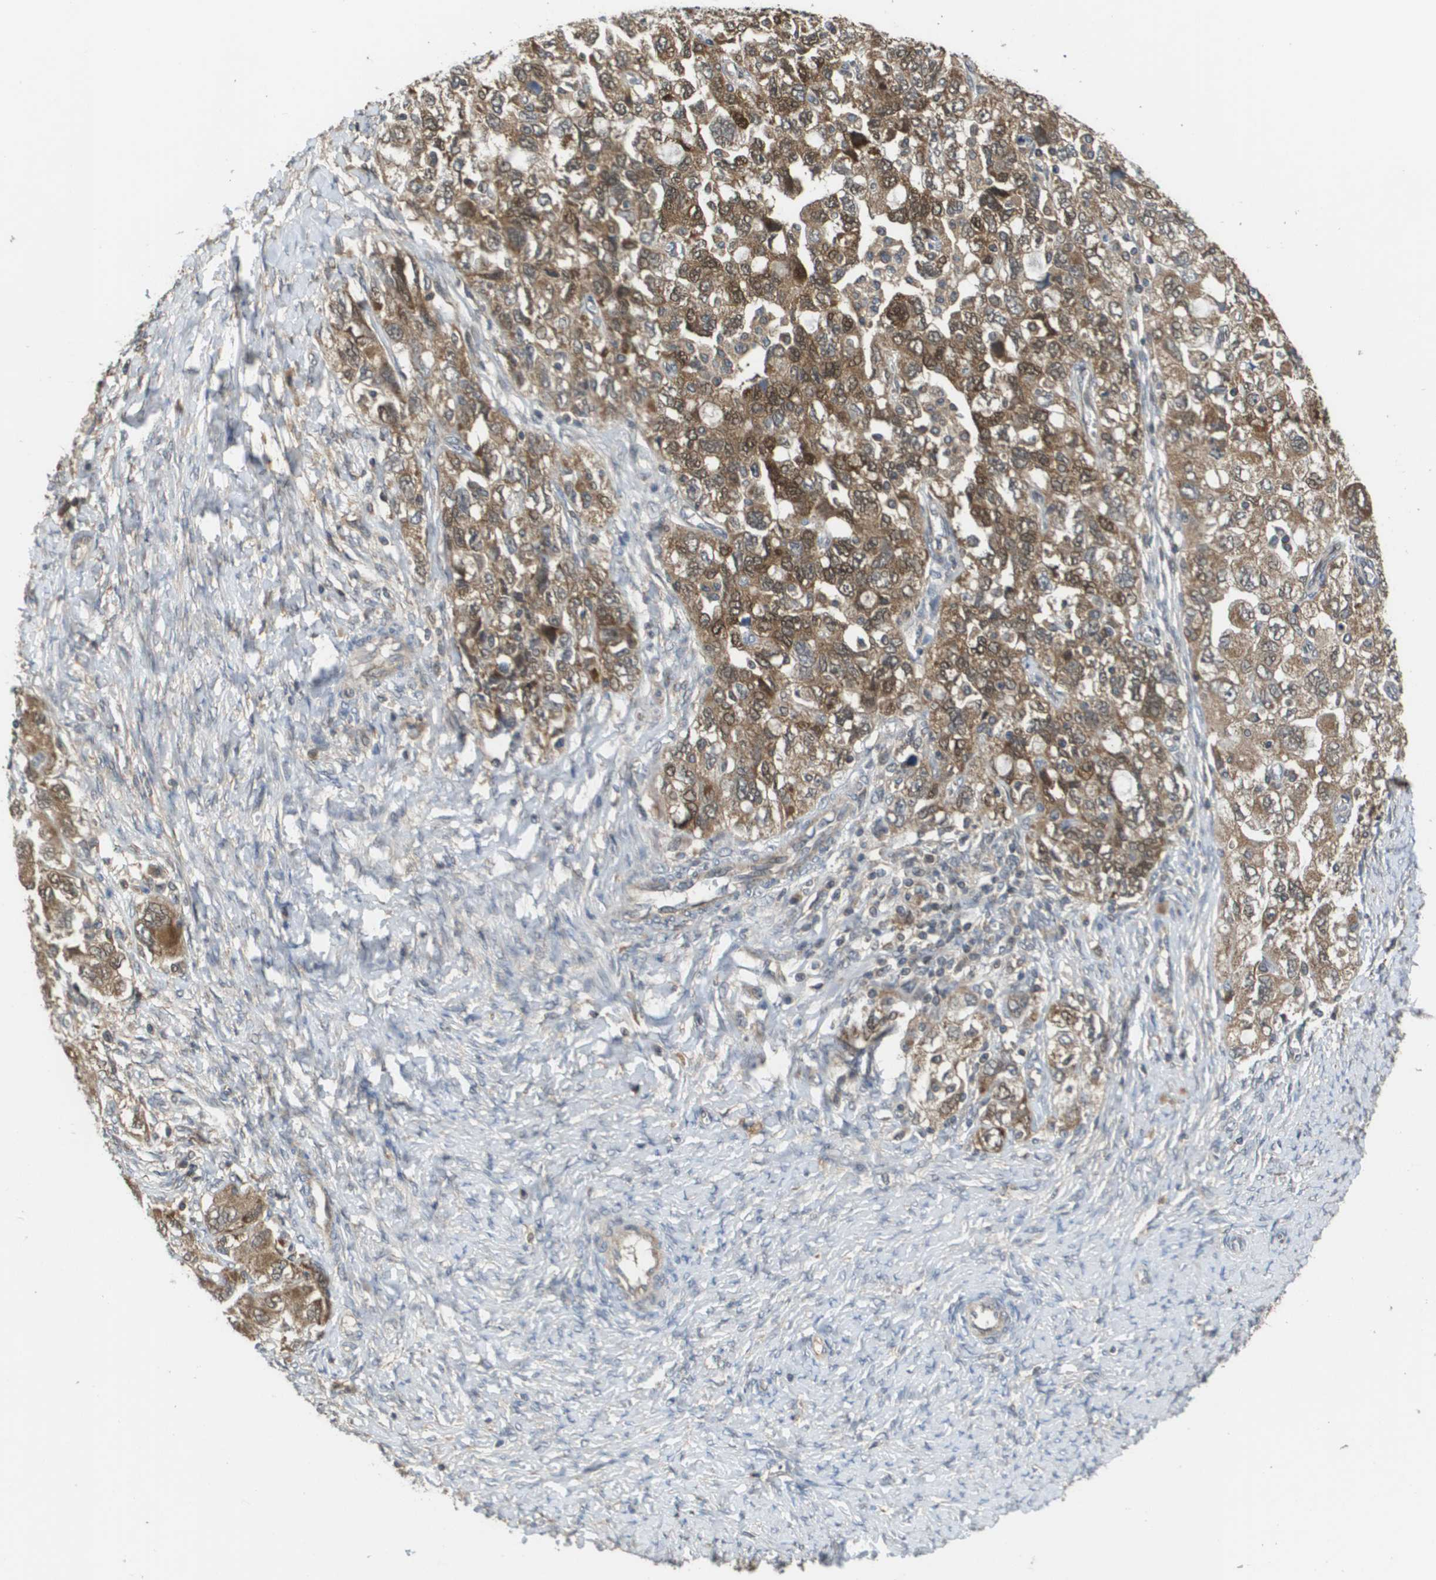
{"staining": {"intensity": "moderate", "quantity": ">75%", "location": "cytoplasmic/membranous"}, "tissue": "ovarian cancer", "cell_type": "Tumor cells", "image_type": "cancer", "snomed": [{"axis": "morphology", "description": "Carcinoma, NOS"}, {"axis": "morphology", "description": "Cystadenocarcinoma, serous, NOS"}, {"axis": "topography", "description": "Ovary"}], "caption": "Protein expression analysis of human ovarian serous cystadenocarcinoma reveals moderate cytoplasmic/membranous expression in about >75% of tumor cells. Immunohistochemistry stains the protein in brown and the nuclei are stained blue.", "gene": "RBM38", "patient": {"sex": "female", "age": 69}}